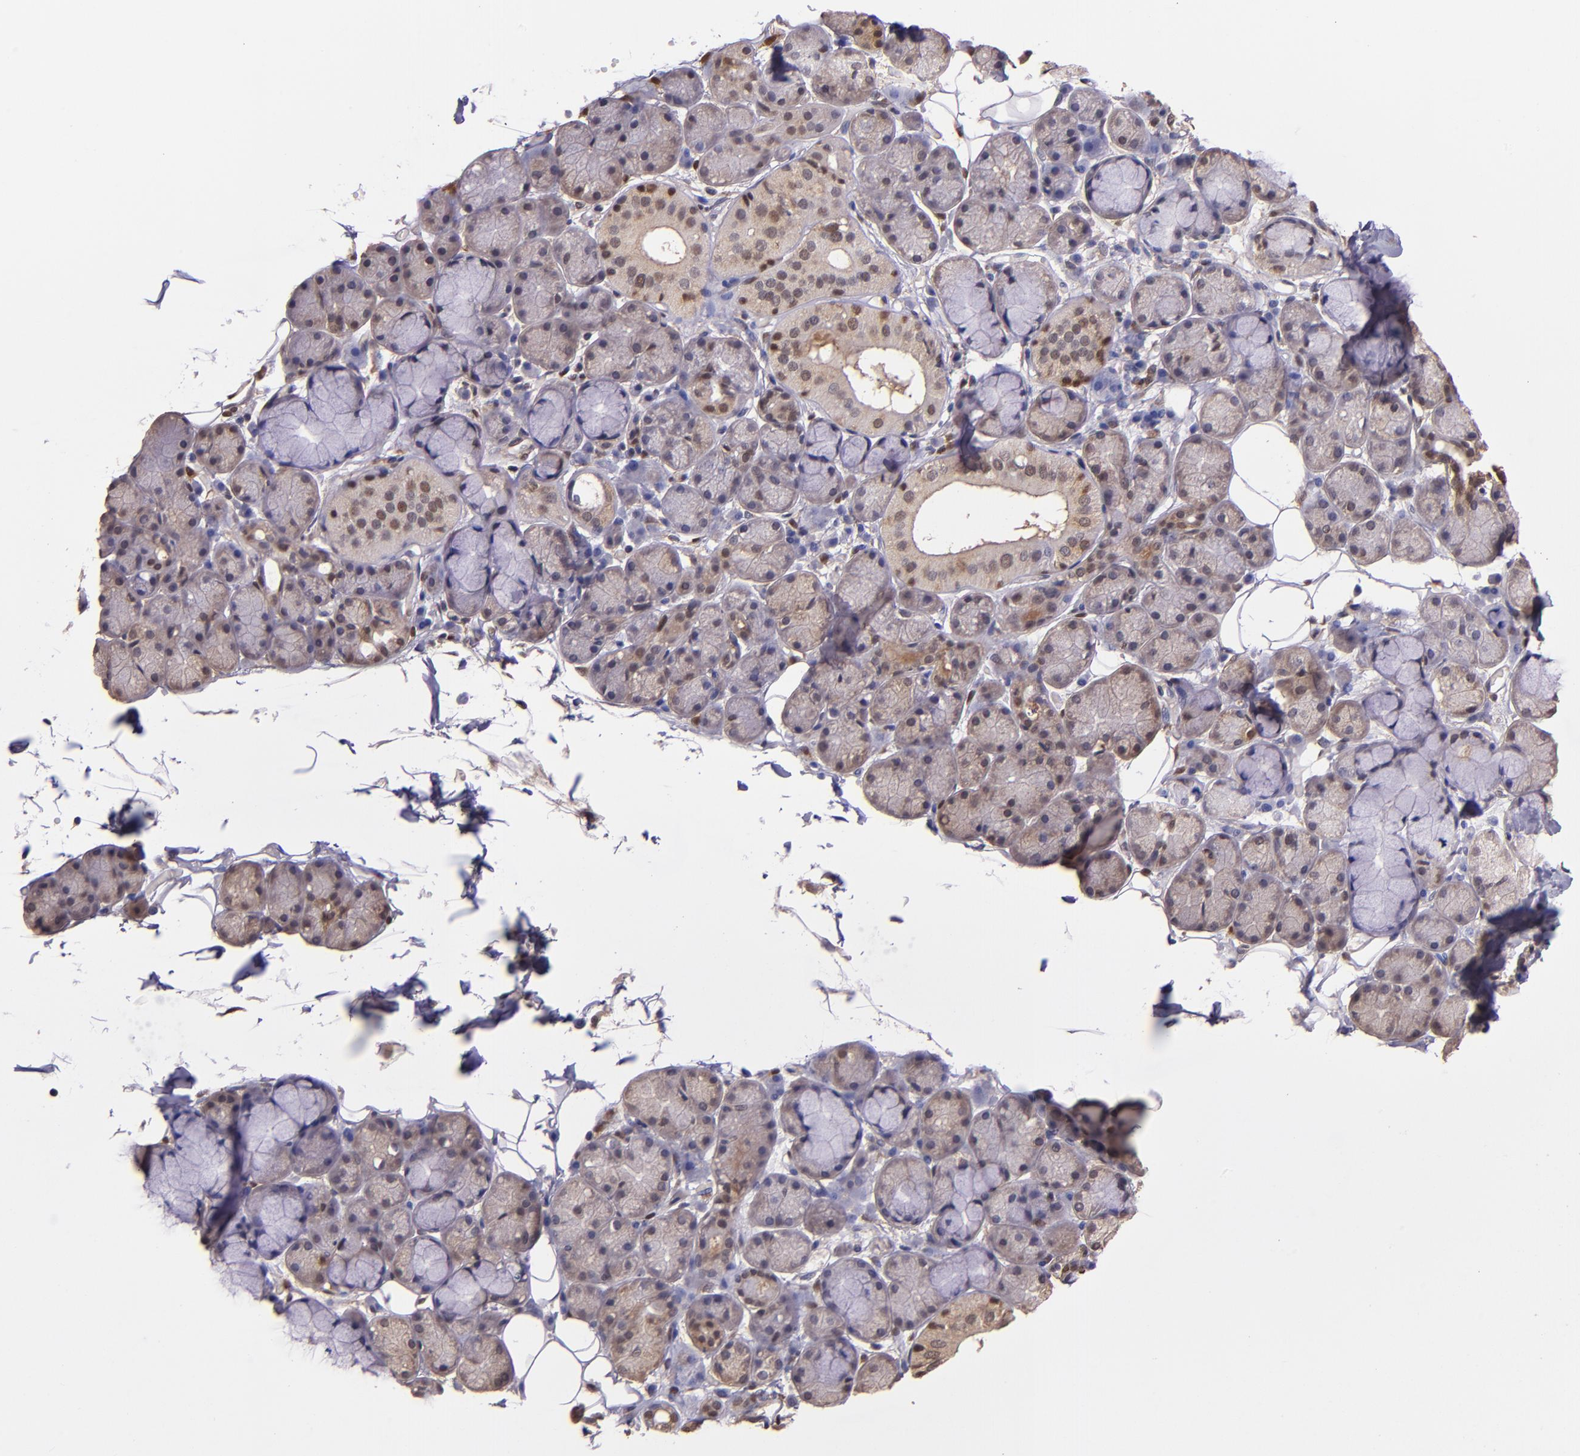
{"staining": {"intensity": "weak", "quantity": "25%-75%", "location": "cytoplasmic/membranous,nuclear"}, "tissue": "salivary gland", "cell_type": "Glandular cells", "image_type": "normal", "snomed": [{"axis": "morphology", "description": "Normal tissue, NOS"}, {"axis": "topography", "description": "Skeletal muscle"}, {"axis": "topography", "description": "Oral tissue"}, {"axis": "topography", "description": "Salivary gland"}, {"axis": "topography", "description": "Peripheral nerve tissue"}], "caption": "This image reveals unremarkable salivary gland stained with immunohistochemistry to label a protein in brown. The cytoplasmic/membranous,nuclear of glandular cells show weak positivity for the protein. Nuclei are counter-stained blue.", "gene": "STAT6", "patient": {"sex": "male", "age": 54}}